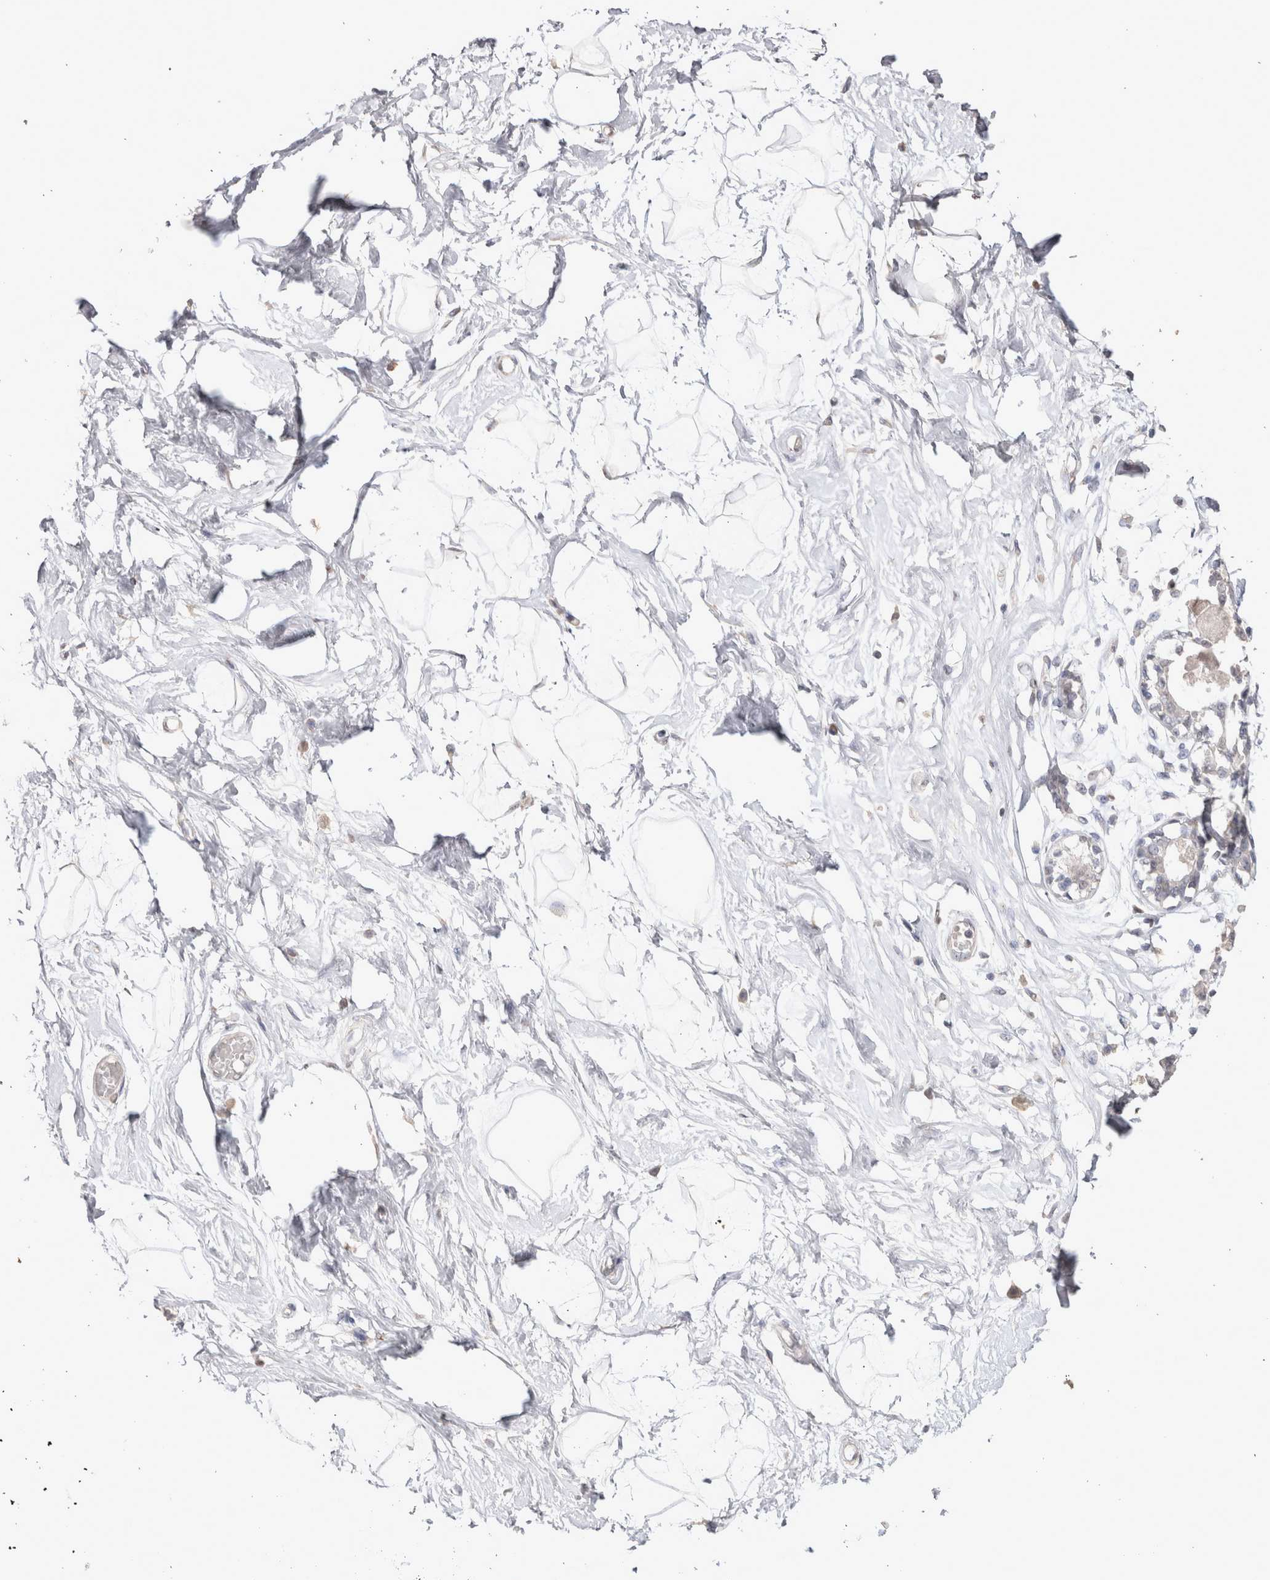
{"staining": {"intensity": "negative", "quantity": "none", "location": "none"}, "tissue": "breast", "cell_type": "Adipocytes", "image_type": "normal", "snomed": [{"axis": "morphology", "description": "Normal tissue, NOS"}, {"axis": "topography", "description": "Breast"}], "caption": "High magnification brightfield microscopy of unremarkable breast stained with DAB (brown) and counterstained with hematoxylin (blue): adipocytes show no significant staining.", "gene": "LGALS2", "patient": {"sex": "female", "age": 45}}